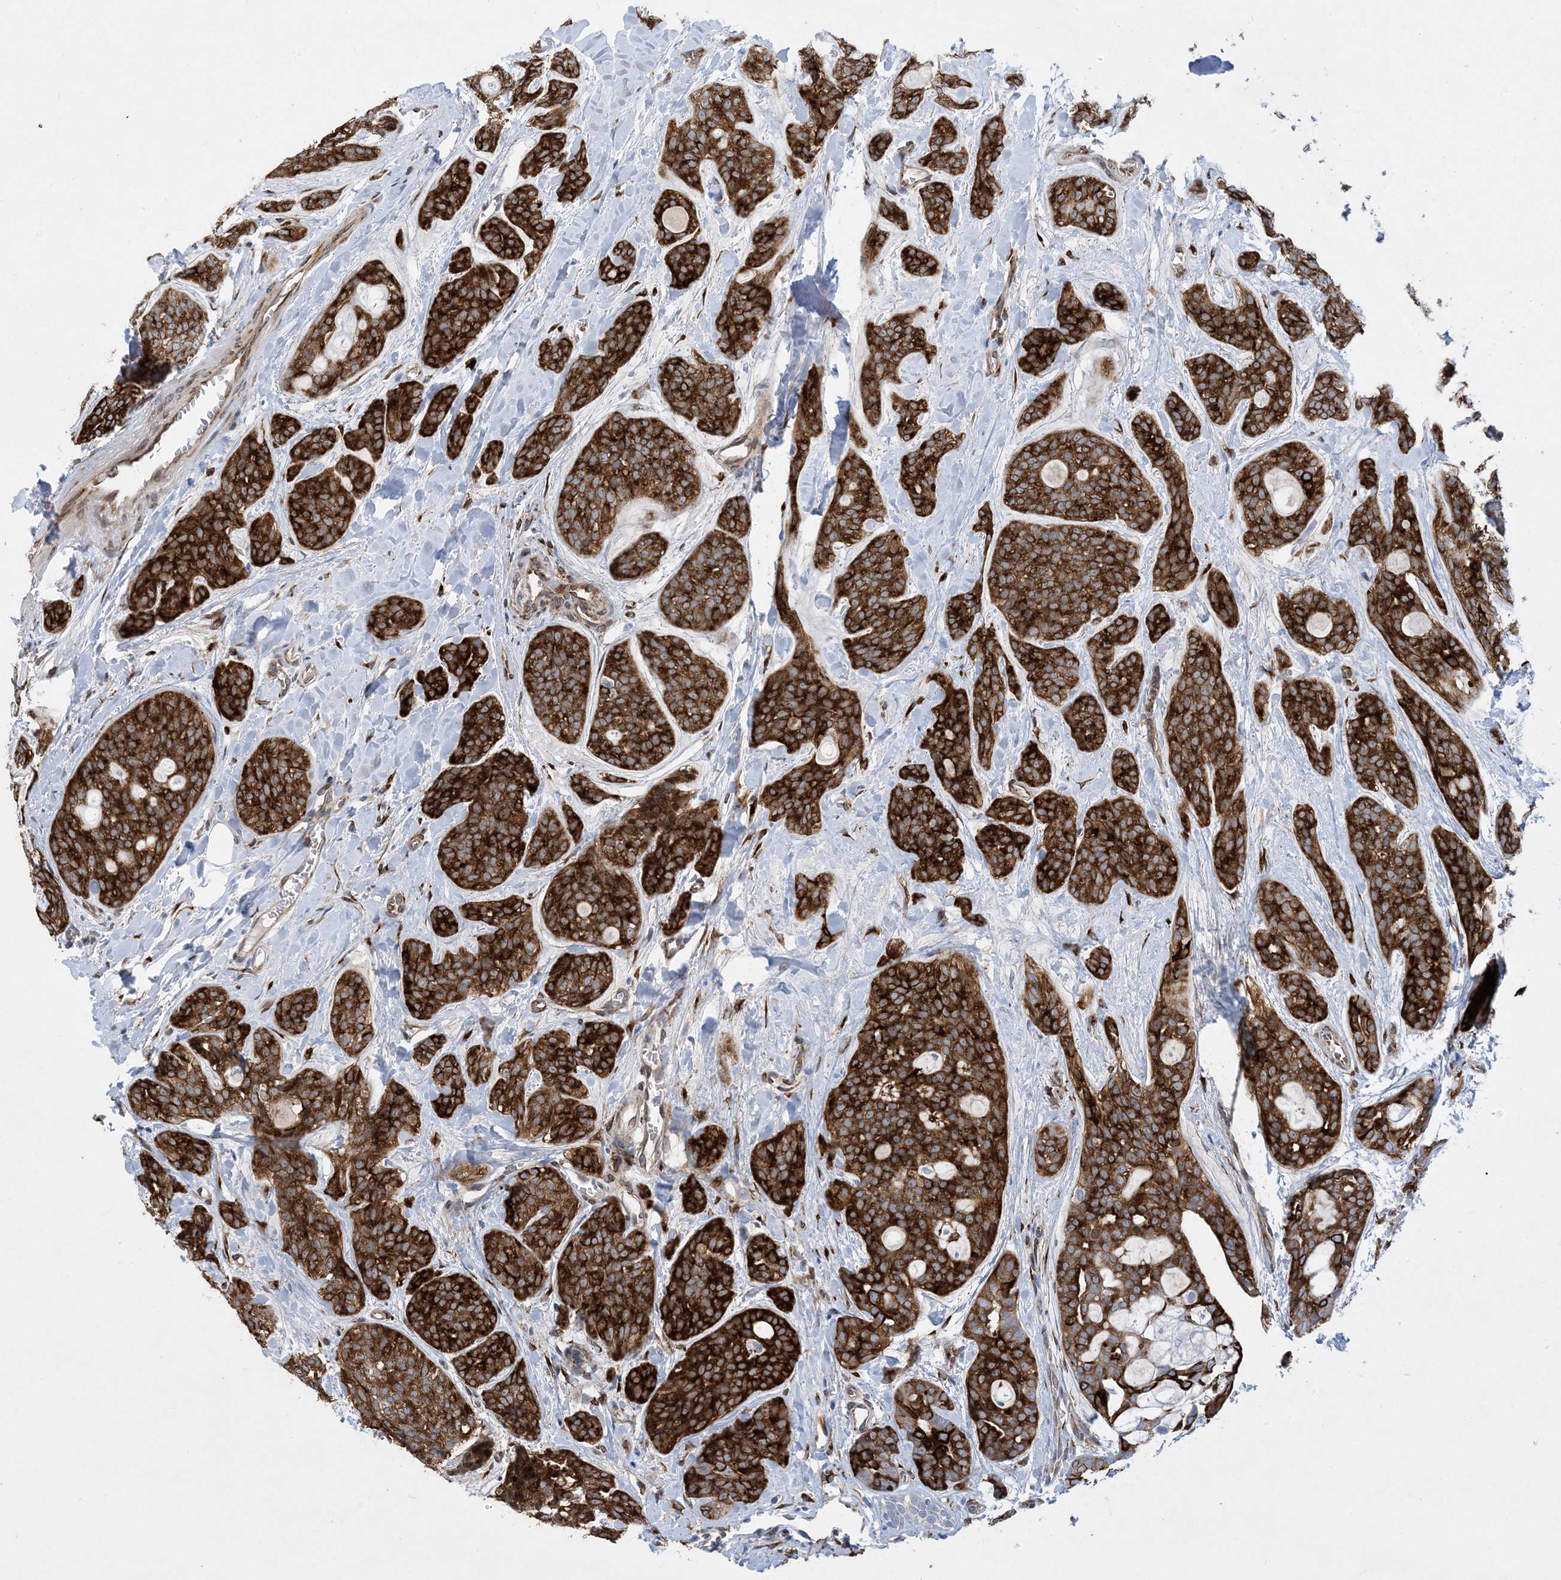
{"staining": {"intensity": "strong", "quantity": ">75%", "location": "cytoplasmic/membranous"}, "tissue": "head and neck cancer", "cell_type": "Tumor cells", "image_type": "cancer", "snomed": [{"axis": "morphology", "description": "Adenocarcinoma, NOS"}, {"axis": "topography", "description": "Head-Neck"}], "caption": "Protein staining demonstrates strong cytoplasmic/membranous staining in about >75% of tumor cells in head and neck adenocarcinoma.", "gene": "RBMS3", "patient": {"sex": "male", "age": 66}}